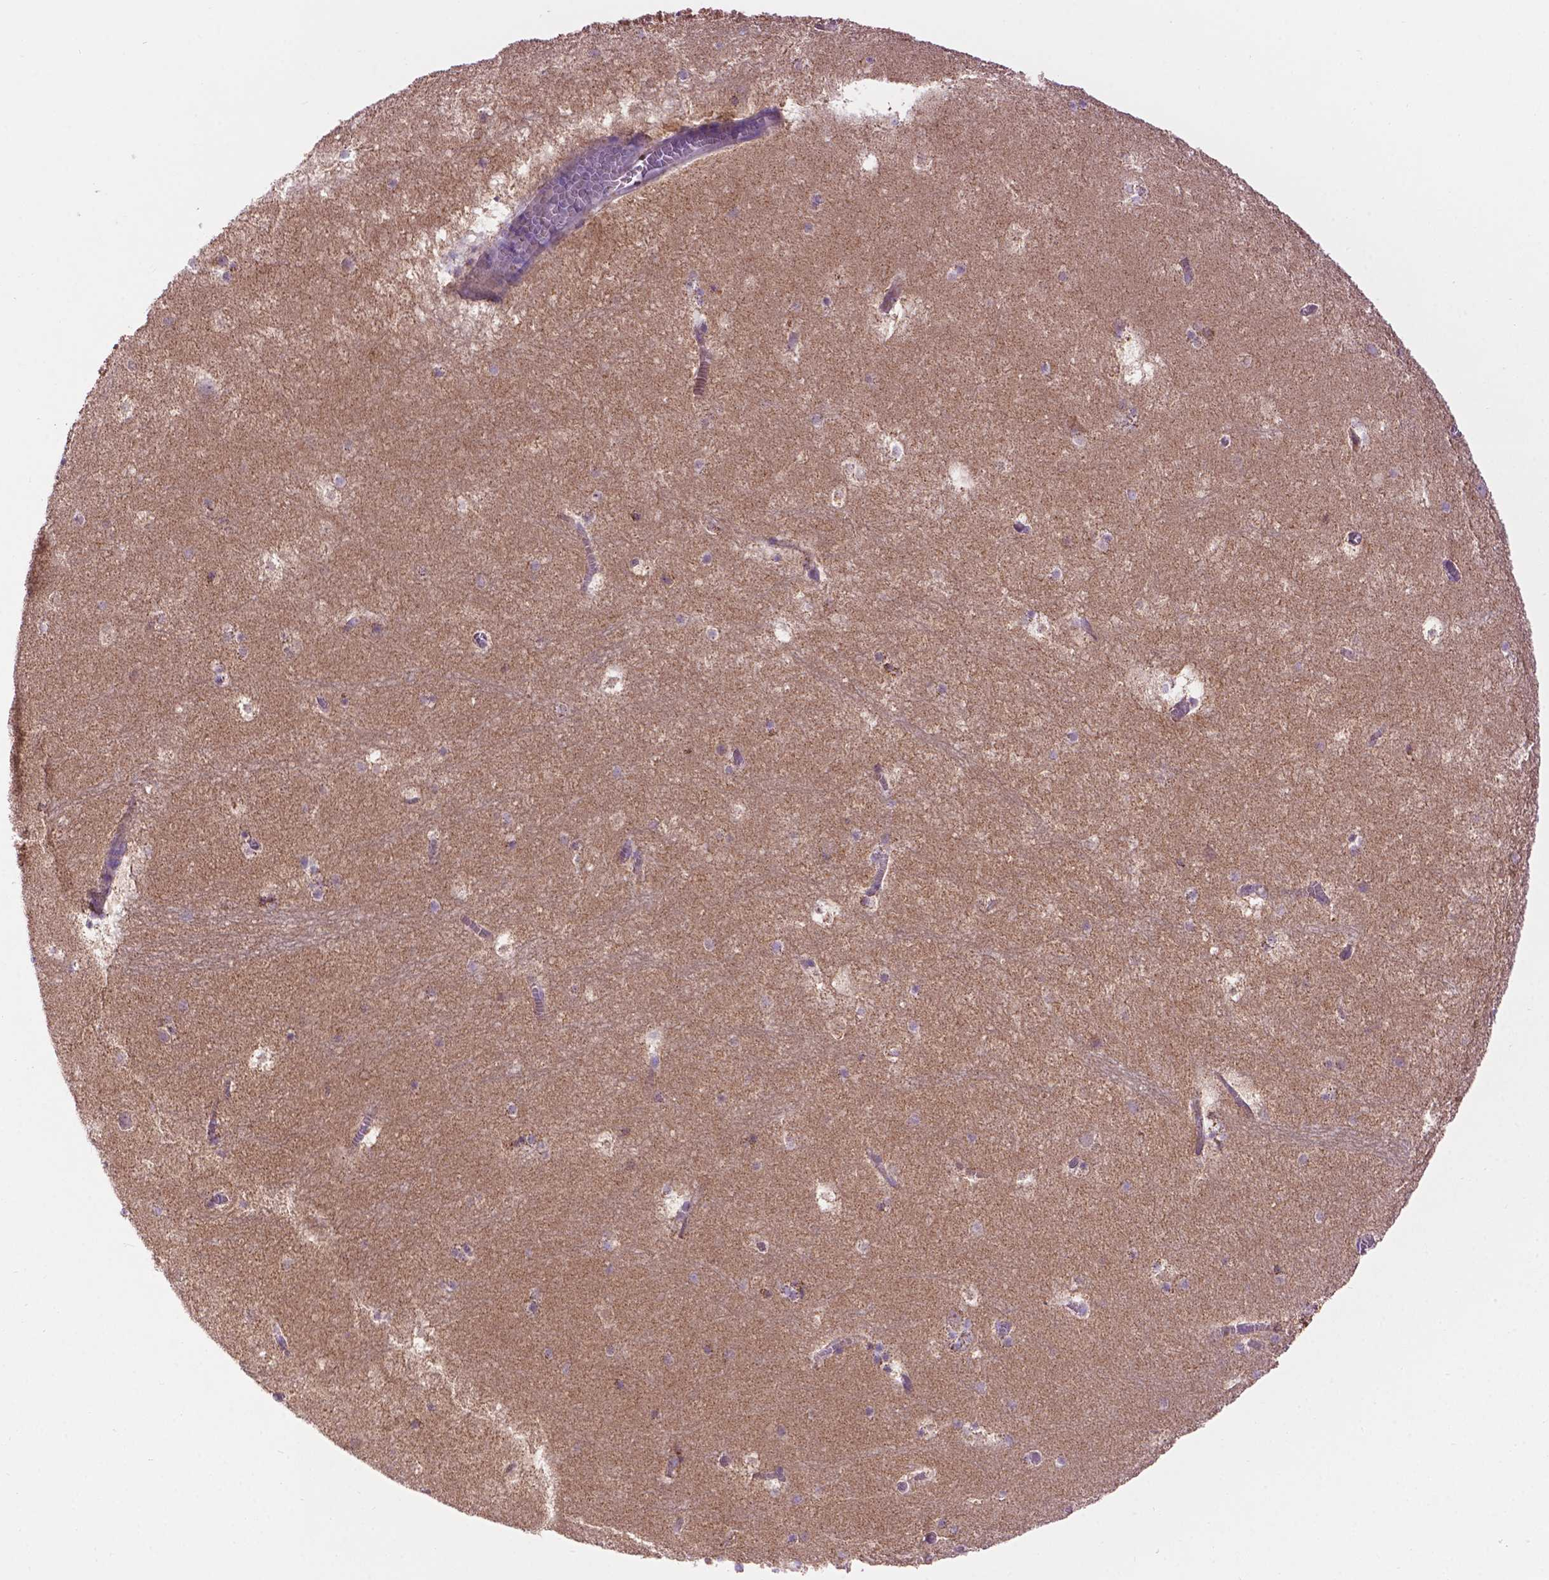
{"staining": {"intensity": "weak", "quantity": "<25%", "location": "cytoplasmic/membranous"}, "tissue": "hippocampus", "cell_type": "Glial cells", "image_type": "normal", "snomed": [{"axis": "morphology", "description": "Normal tissue, NOS"}, {"axis": "topography", "description": "Hippocampus"}], "caption": "There is no significant positivity in glial cells of hippocampus. (DAB immunohistochemistry (IHC) with hematoxylin counter stain).", "gene": "PYCR3", "patient": {"sex": "male", "age": 45}}